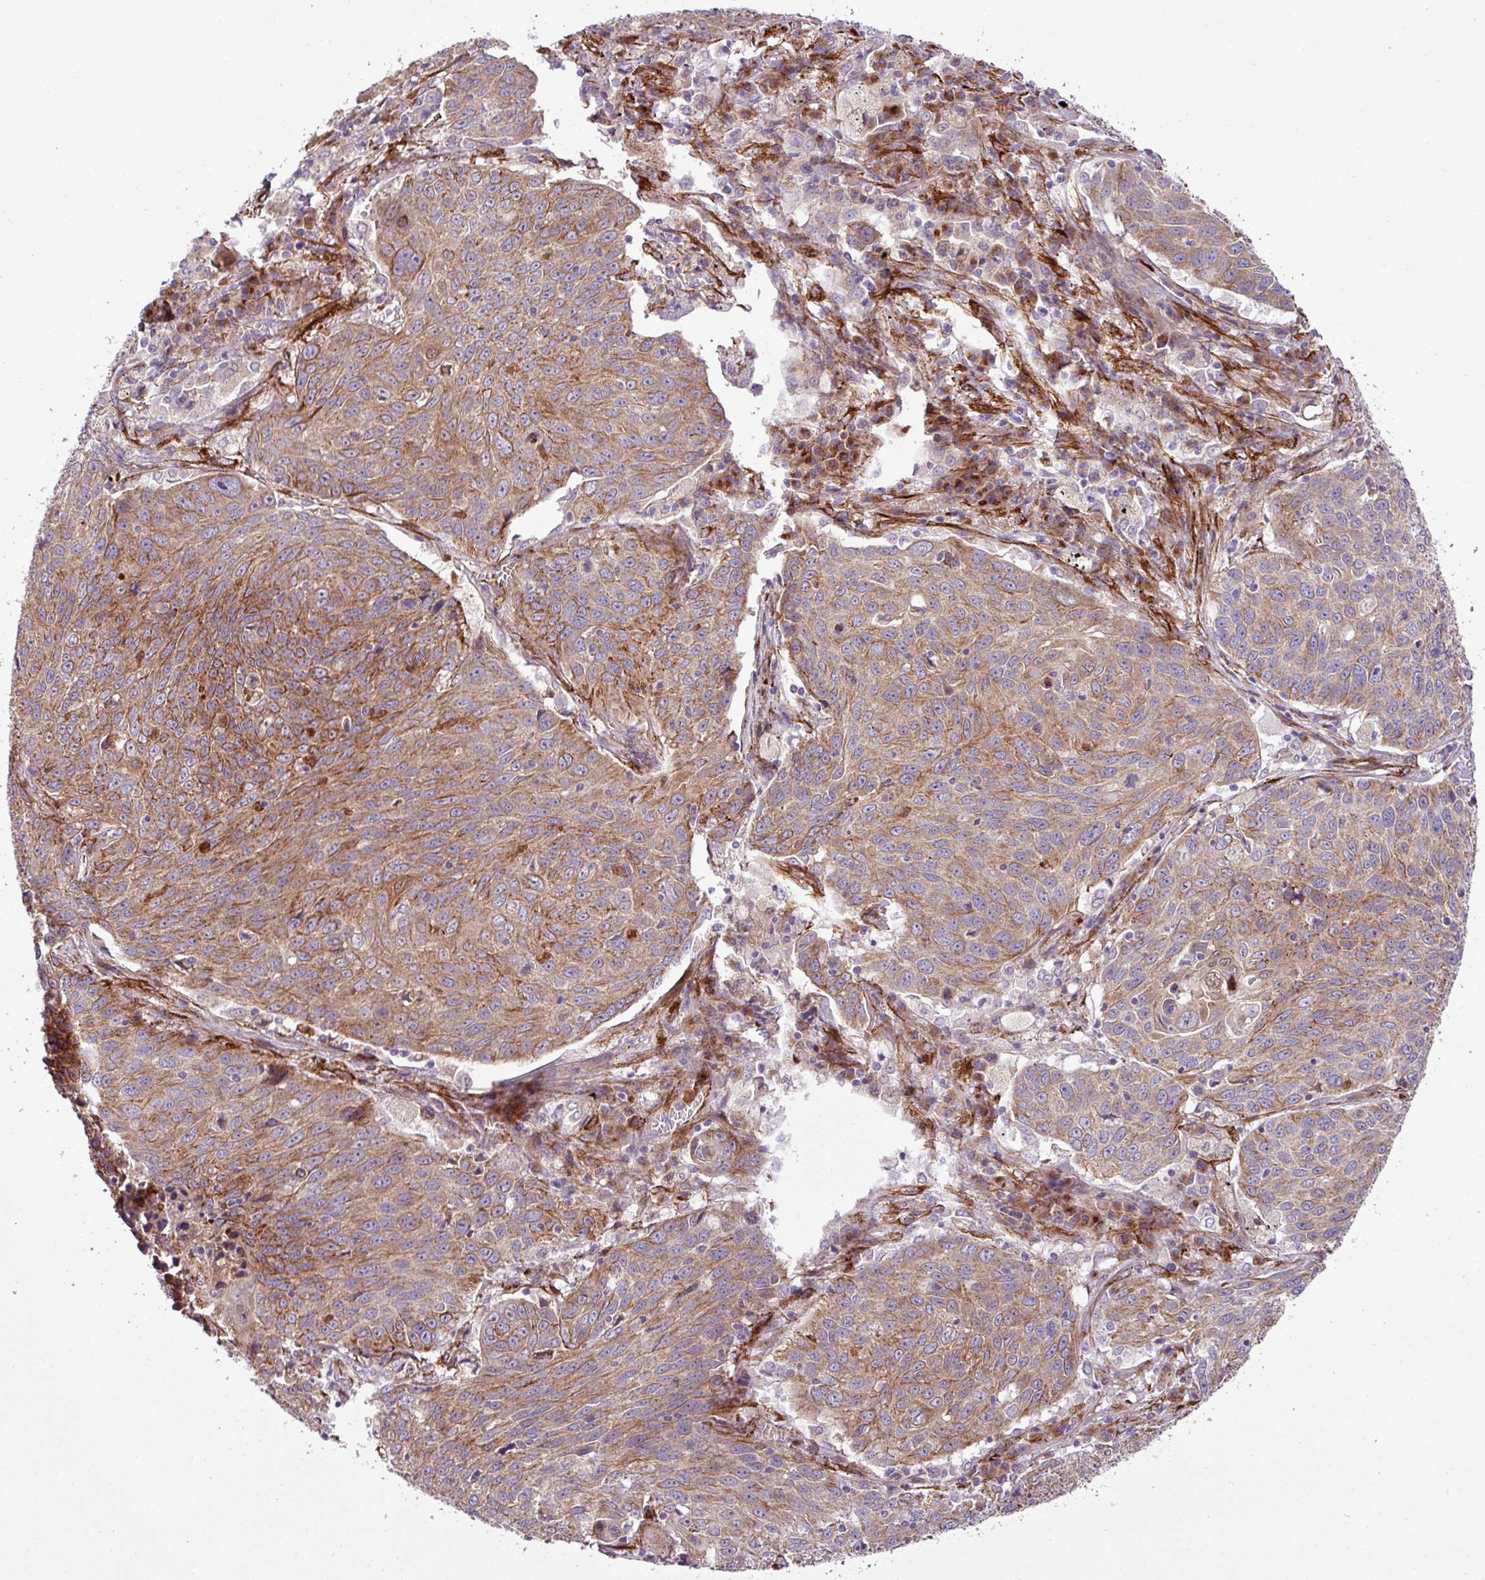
{"staining": {"intensity": "moderate", "quantity": ">75%", "location": "cytoplasmic/membranous"}, "tissue": "lung cancer", "cell_type": "Tumor cells", "image_type": "cancer", "snomed": [{"axis": "morphology", "description": "Squamous cell carcinoma, NOS"}, {"axis": "topography", "description": "Lung"}], "caption": "Immunohistochemical staining of squamous cell carcinoma (lung) shows moderate cytoplasmic/membranous protein staining in about >75% of tumor cells.", "gene": "FAM47E", "patient": {"sex": "male", "age": 78}}